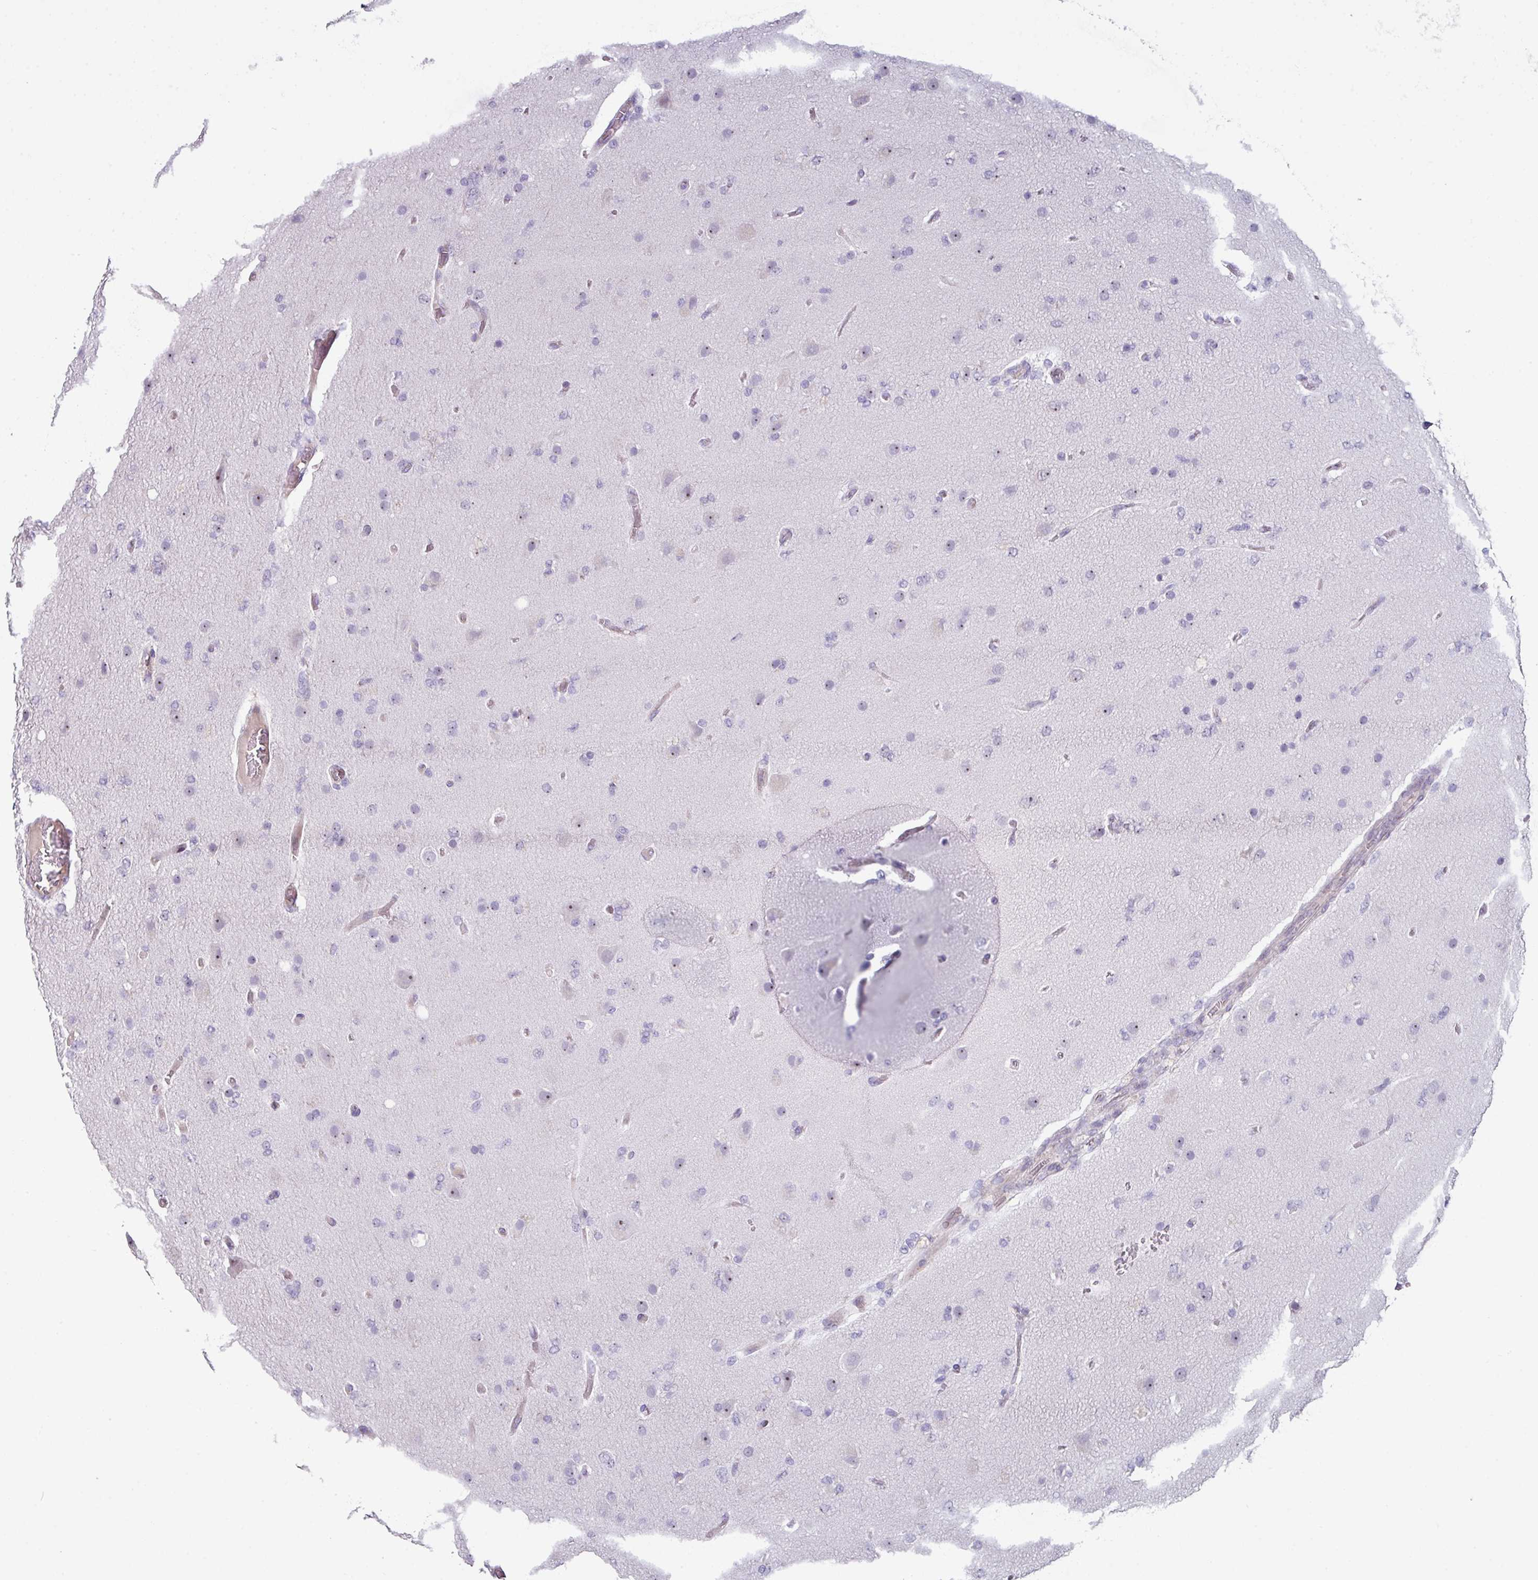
{"staining": {"intensity": "negative", "quantity": "none", "location": "none"}, "tissue": "glioma", "cell_type": "Tumor cells", "image_type": "cancer", "snomed": [{"axis": "morphology", "description": "Glioma, malignant, High grade"}, {"axis": "topography", "description": "Brain"}], "caption": "Tumor cells show no significant staining in malignant glioma (high-grade).", "gene": "BMS1", "patient": {"sex": "female", "age": 74}}